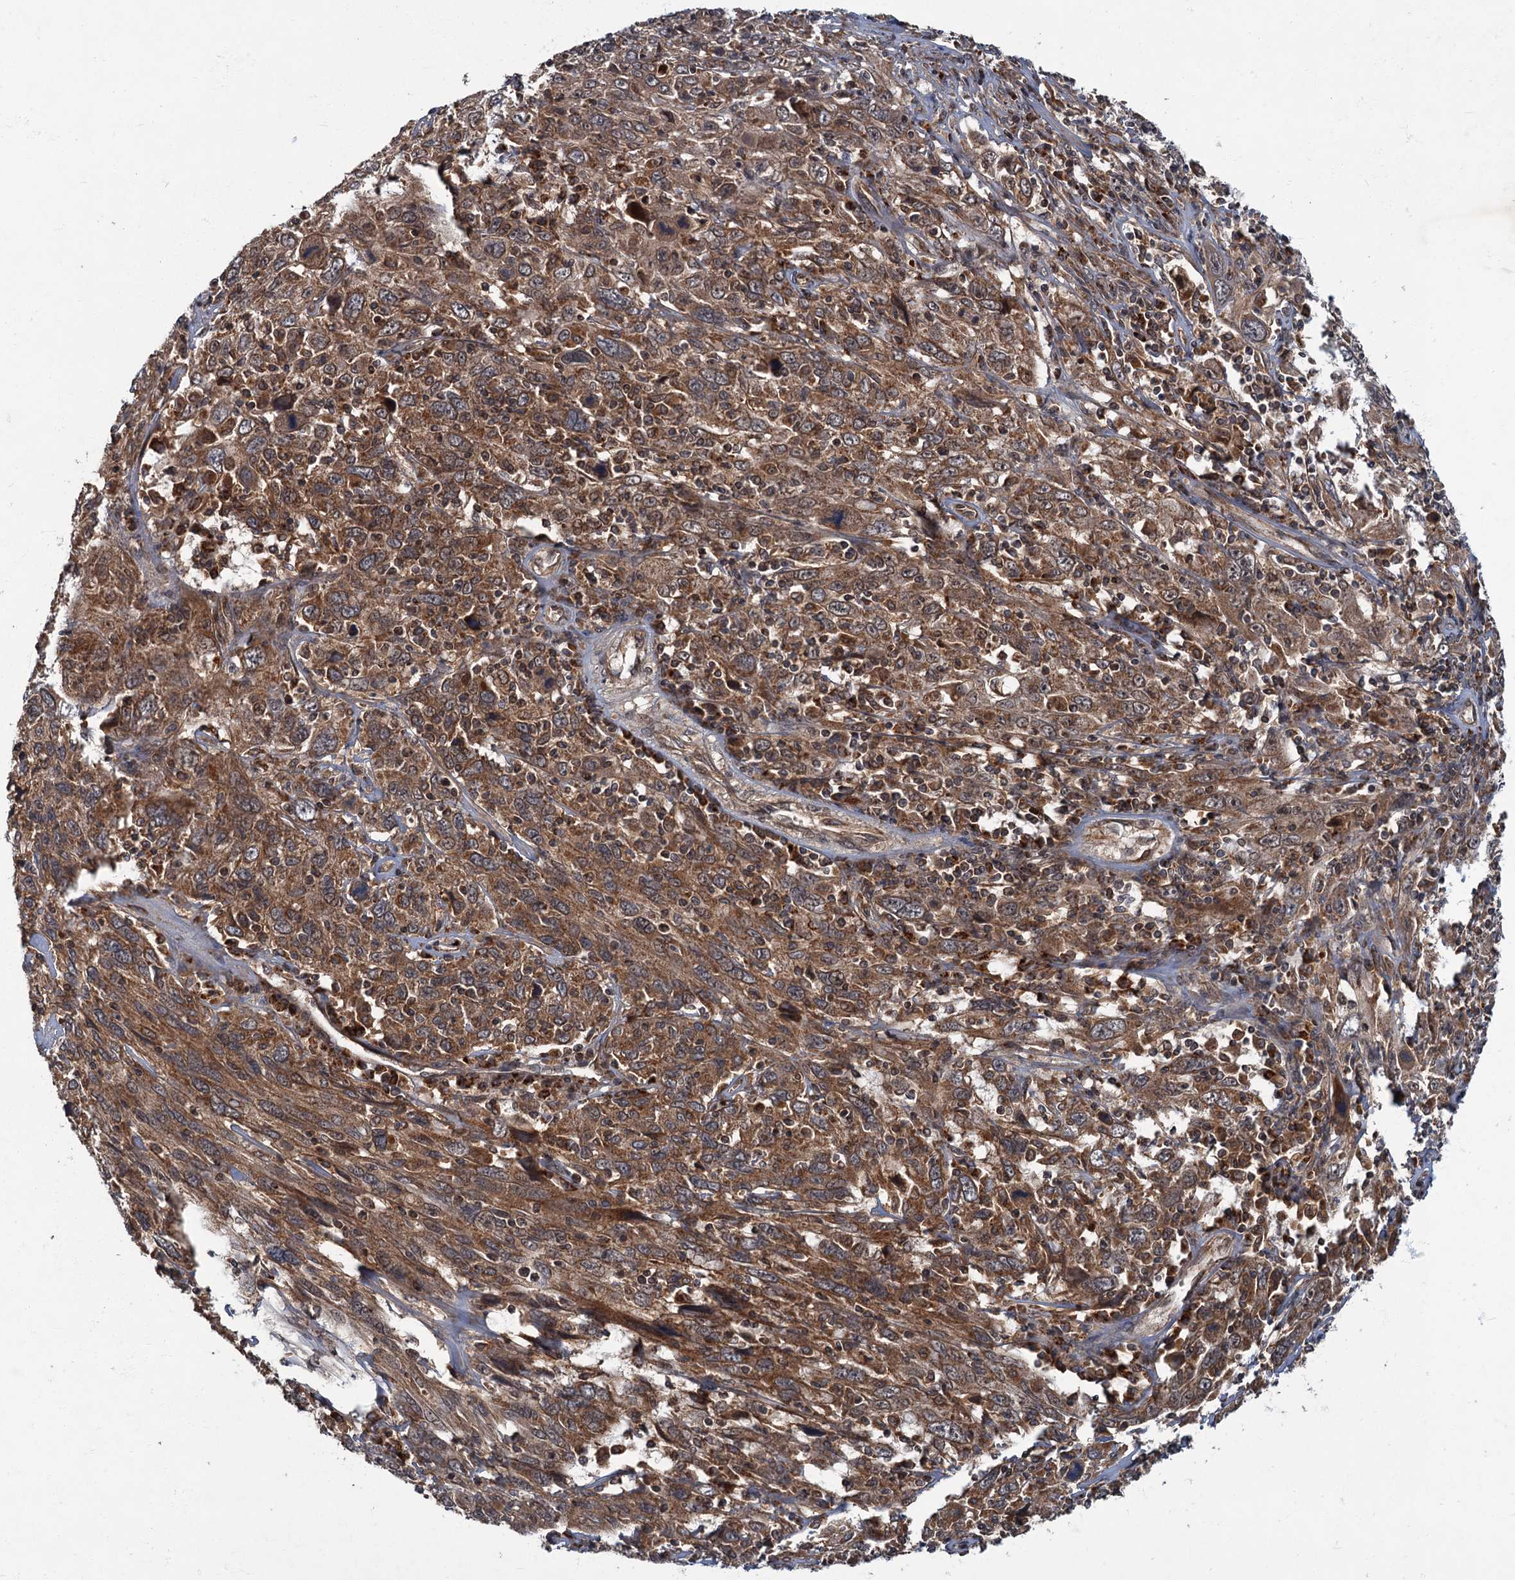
{"staining": {"intensity": "moderate", "quantity": ">75%", "location": "cytoplasmic/membranous"}, "tissue": "cervical cancer", "cell_type": "Tumor cells", "image_type": "cancer", "snomed": [{"axis": "morphology", "description": "Squamous cell carcinoma, NOS"}, {"axis": "topography", "description": "Cervix"}], "caption": "Squamous cell carcinoma (cervical) stained with DAB (3,3'-diaminobenzidine) immunohistochemistry exhibits medium levels of moderate cytoplasmic/membranous positivity in approximately >75% of tumor cells.", "gene": "SLC11A2", "patient": {"sex": "female", "age": 46}}